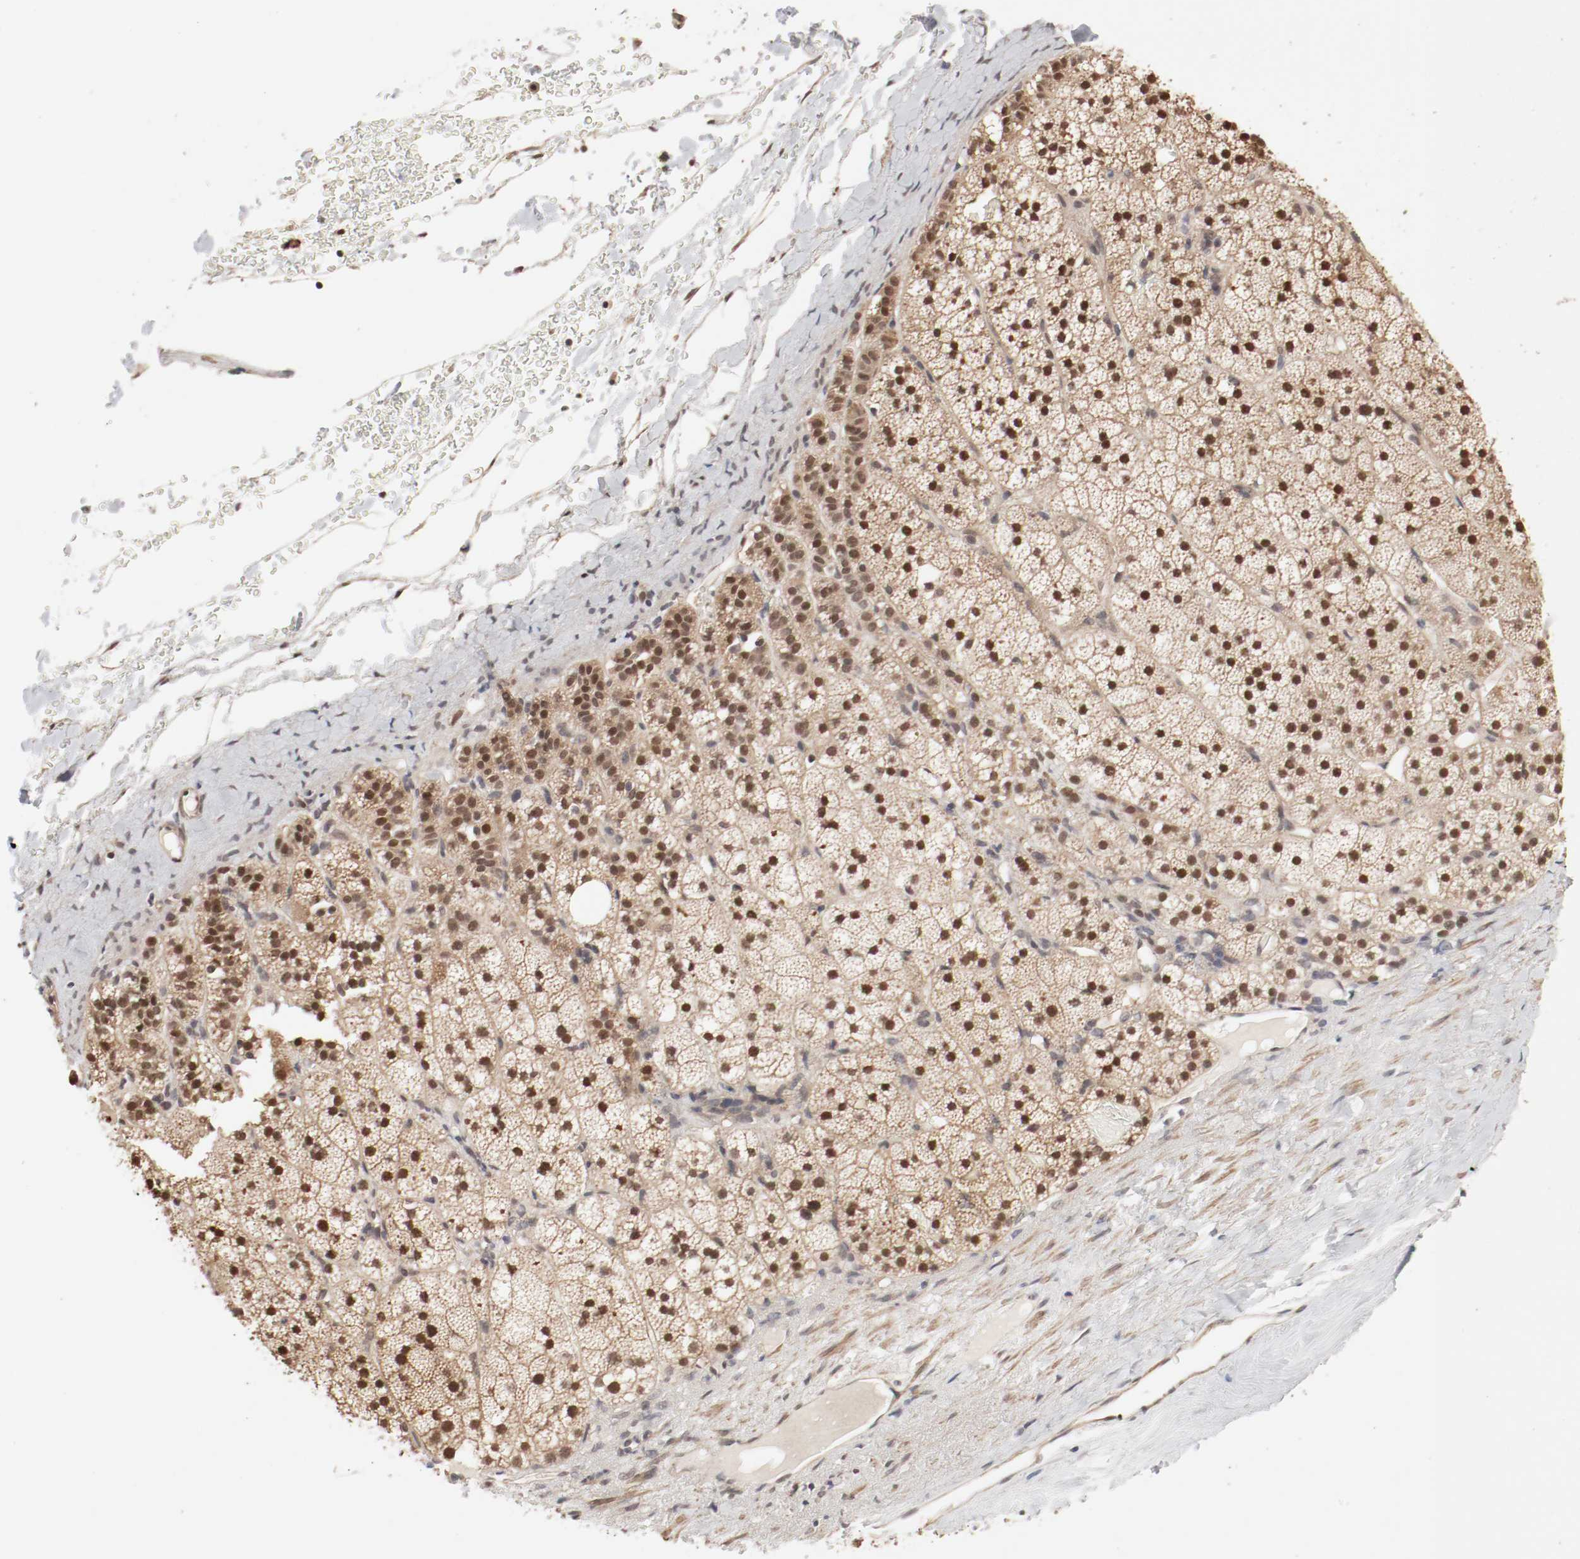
{"staining": {"intensity": "strong", "quantity": ">75%", "location": "cytoplasmic/membranous,nuclear"}, "tissue": "adrenal gland", "cell_type": "Glandular cells", "image_type": "normal", "snomed": [{"axis": "morphology", "description": "Normal tissue, NOS"}, {"axis": "topography", "description": "Adrenal gland"}], "caption": "Glandular cells show strong cytoplasmic/membranous,nuclear staining in about >75% of cells in normal adrenal gland.", "gene": "CSNK2B", "patient": {"sex": "male", "age": 35}}